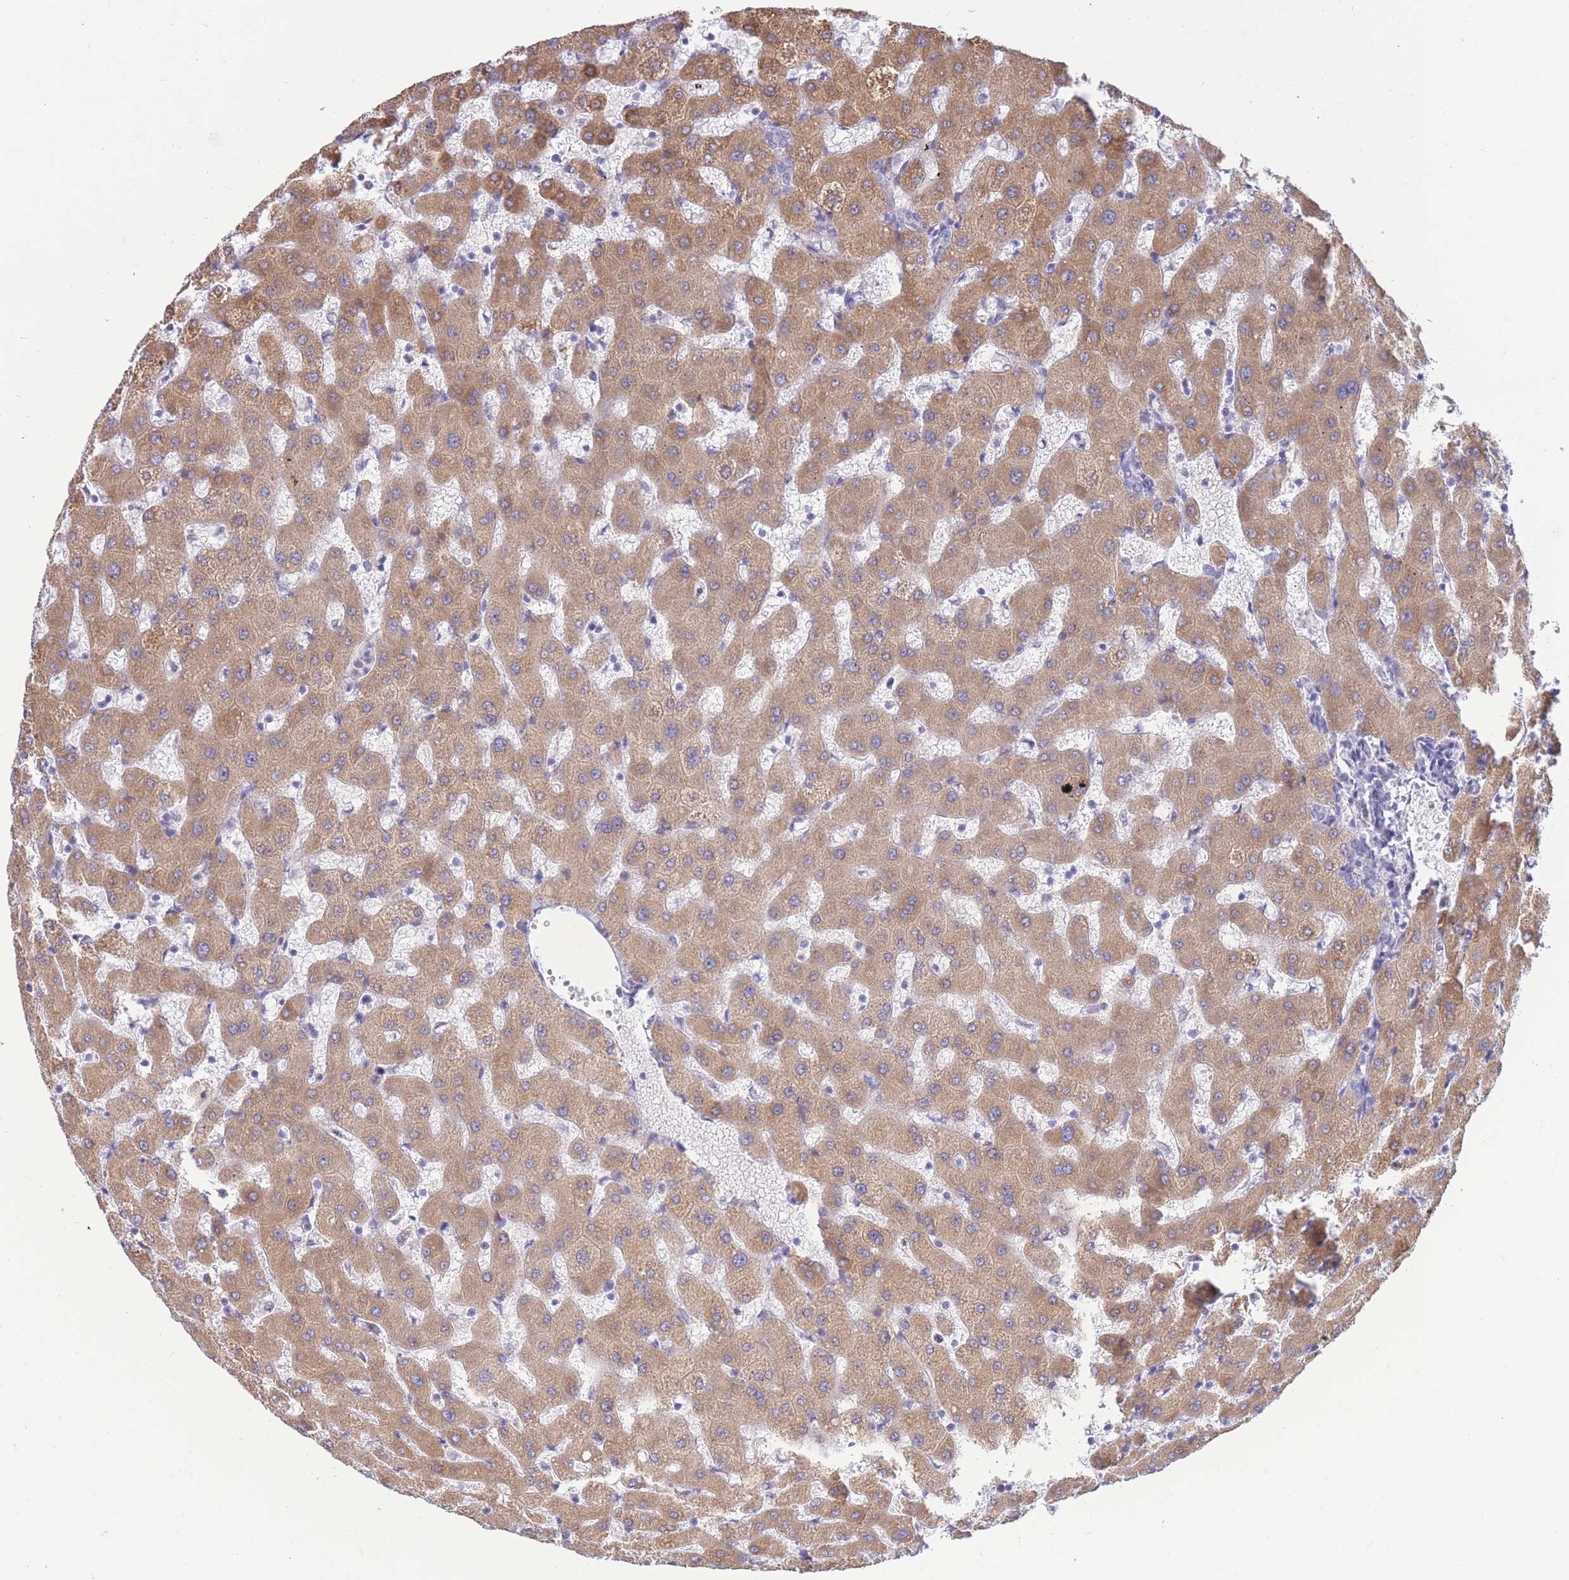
{"staining": {"intensity": "negative", "quantity": "none", "location": "none"}, "tissue": "liver", "cell_type": "Cholangiocytes", "image_type": "normal", "snomed": [{"axis": "morphology", "description": "Normal tissue, NOS"}, {"axis": "topography", "description": "Liver"}], "caption": "There is no significant staining in cholangiocytes of liver. (DAB immunohistochemistry, high magnification).", "gene": "FAM153A", "patient": {"sex": "female", "age": 63}}